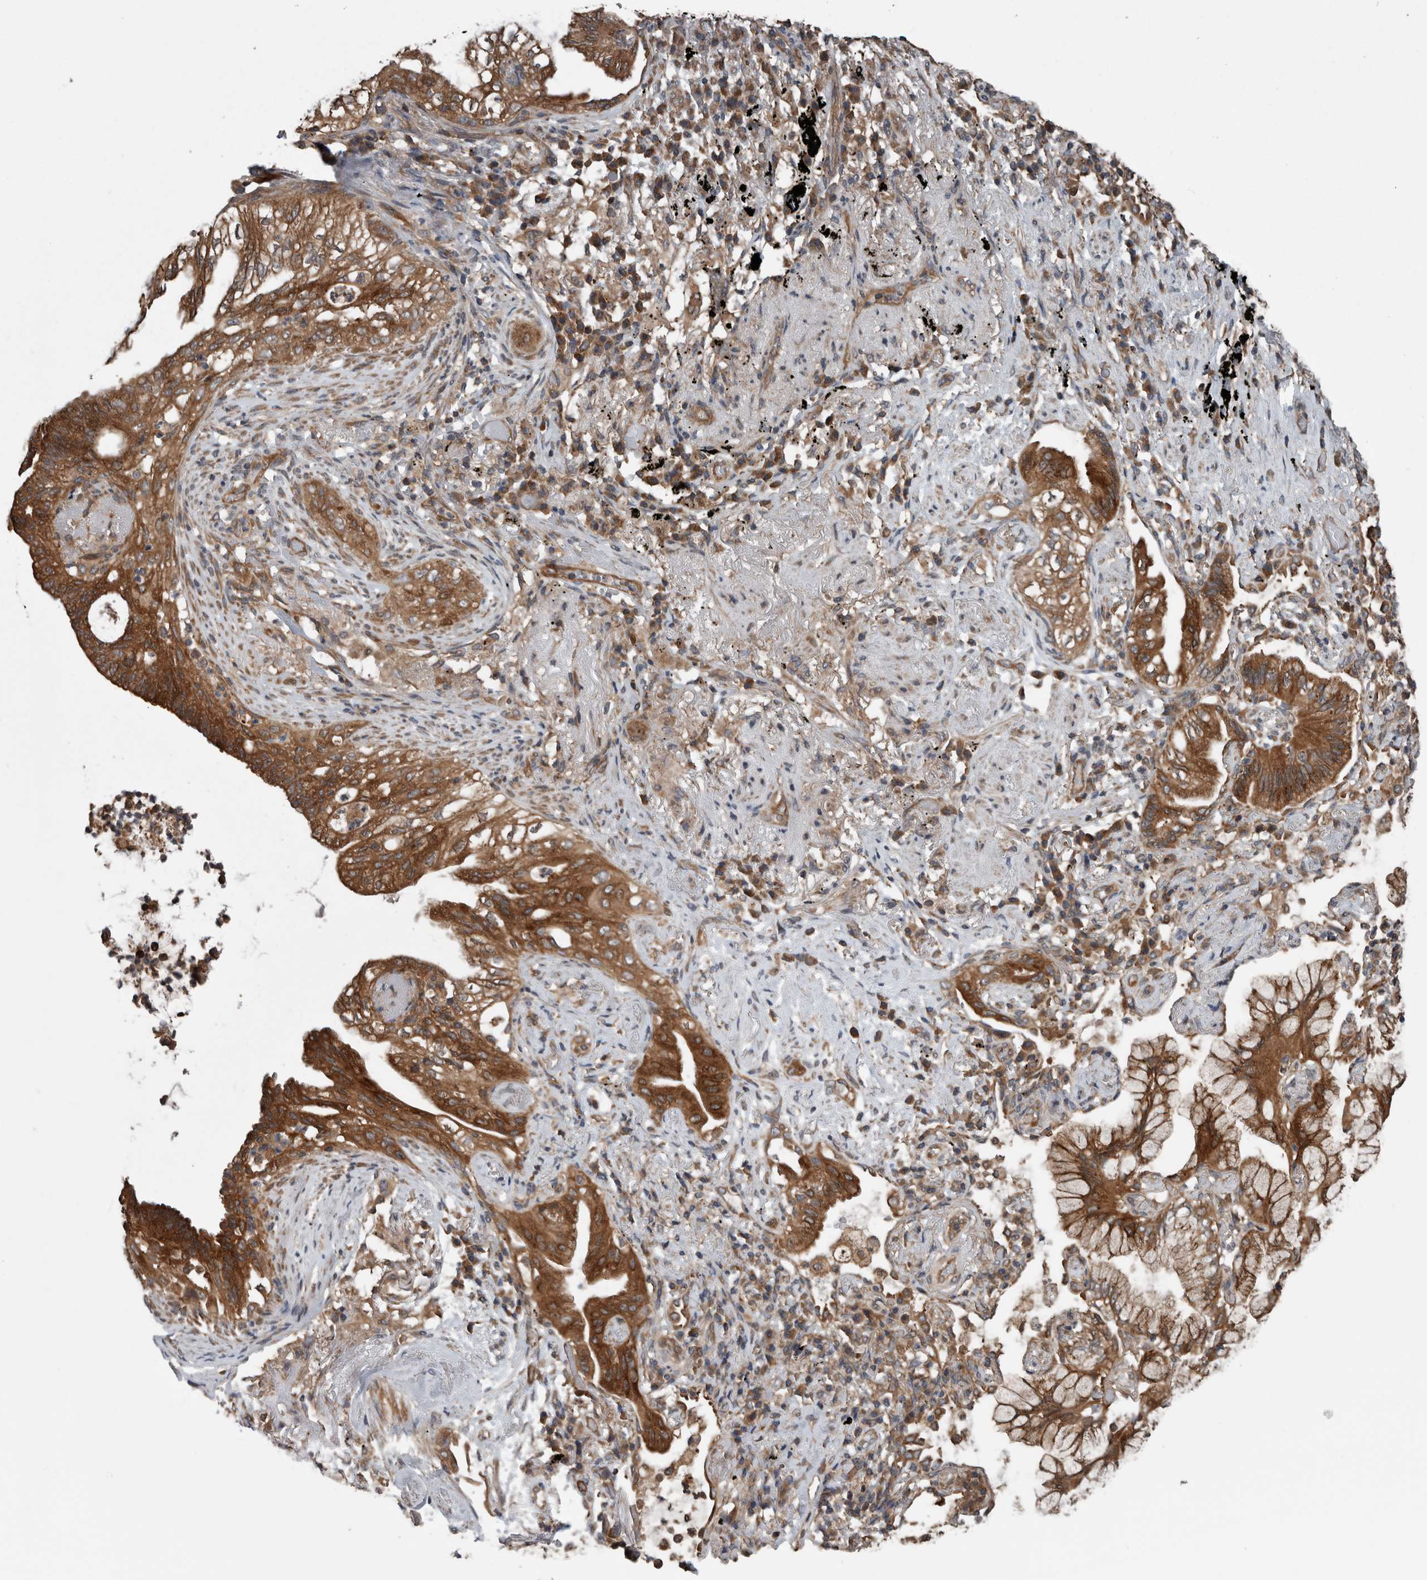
{"staining": {"intensity": "strong", "quantity": ">75%", "location": "cytoplasmic/membranous"}, "tissue": "lung cancer", "cell_type": "Tumor cells", "image_type": "cancer", "snomed": [{"axis": "morphology", "description": "Adenocarcinoma, NOS"}, {"axis": "topography", "description": "Lung"}], "caption": "A high-resolution photomicrograph shows immunohistochemistry staining of lung cancer (adenocarcinoma), which demonstrates strong cytoplasmic/membranous staining in approximately >75% of tumor cells.", "gene": "RIOK3", "patient": {"sex": "female", "age": 70}}